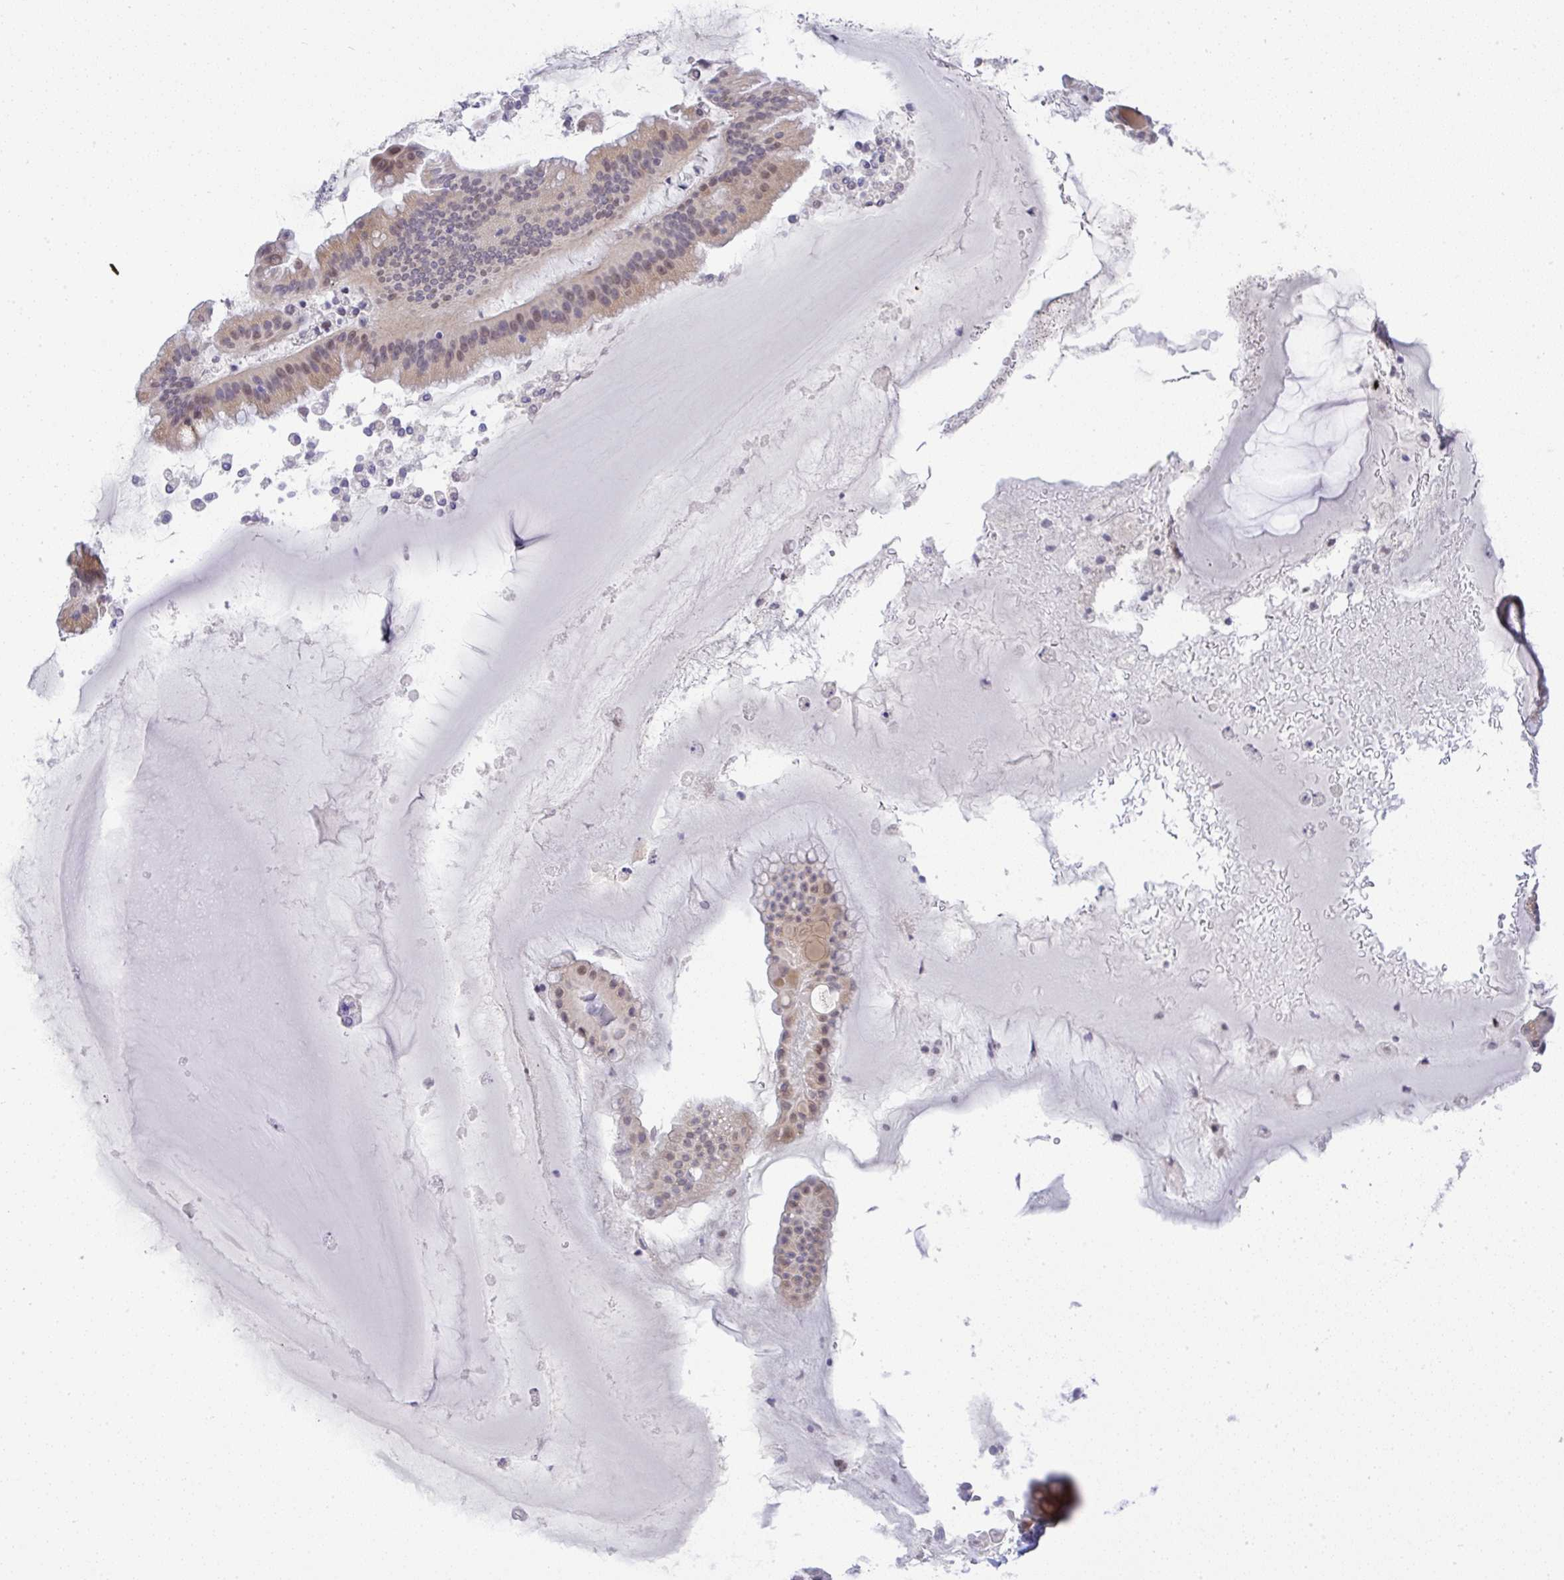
{"staining": {"intensity": "weak", "quantity": "25%-75%", "location": "cytoplasmic/membranous,nuclear"}, "tissue": "ovarian cancer", "cell_type": "Tumor cells", "image_type": "cancer", "snomed": [{"axis": "morphology", "description": "Cystadenocarcinoma, mucinous, NOS"}, {"axis": "topography", "description": "Ovary"}], "caption": "This image demonstrates immunohistochemistry (IHC) staining of ovarian cancer, with low weak cytoplasmic/membranous and nuclear positivity in approximately 25%-75% of tumor cells.", "gene": "FAM177A1", "patient": {"sex": "female", "age": 61}}